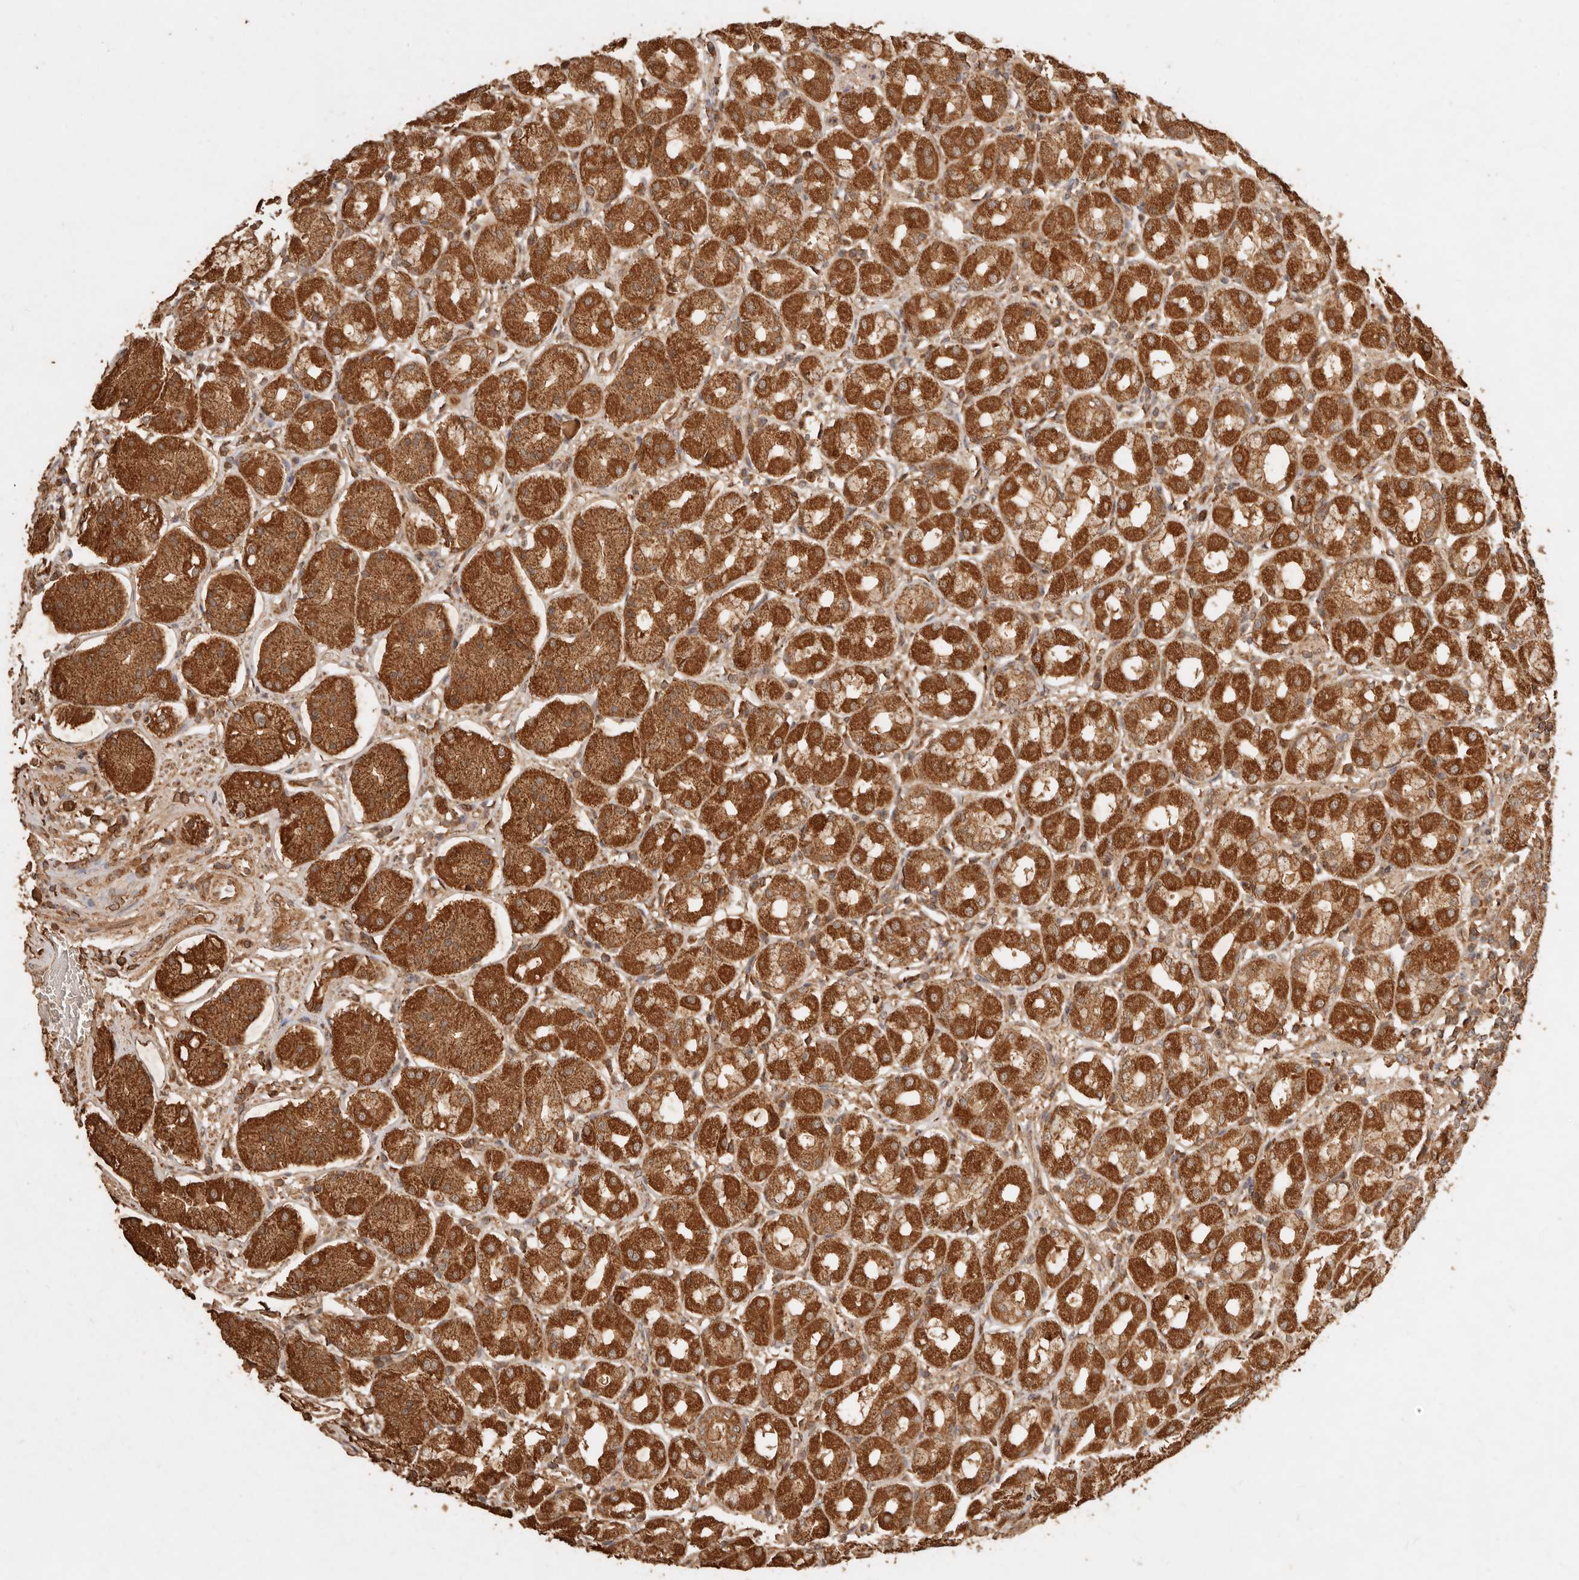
{"staining": {"intensity": "strong", "quantity": ">75%", "location": "cytoplasmic/membranous"}, "tissue": "stomach", "cell_type": "Glandular cells", "image_type": "normal", "snomed": [{"axis": "morphology", "description": "Normal tissue, NOS"}, {"axis": "topography", "description": "Stomach"}, {"axis": "topography", "description": "Stomach, lower"}], "caption": "Immunohistochemical staining of unremarkable stomach demonstrates strong cytoplasmic/membranous protein positivity in approximately >75% of glandular cells. The staining is performed using DAB (3,3'-diaminobenzidine) brown chromogen to label protein expression. The nuclei are counter-stained blue using hematoxylin.", "gene": "FAM180B", "patient": {"sex": "female", "age": 56}}